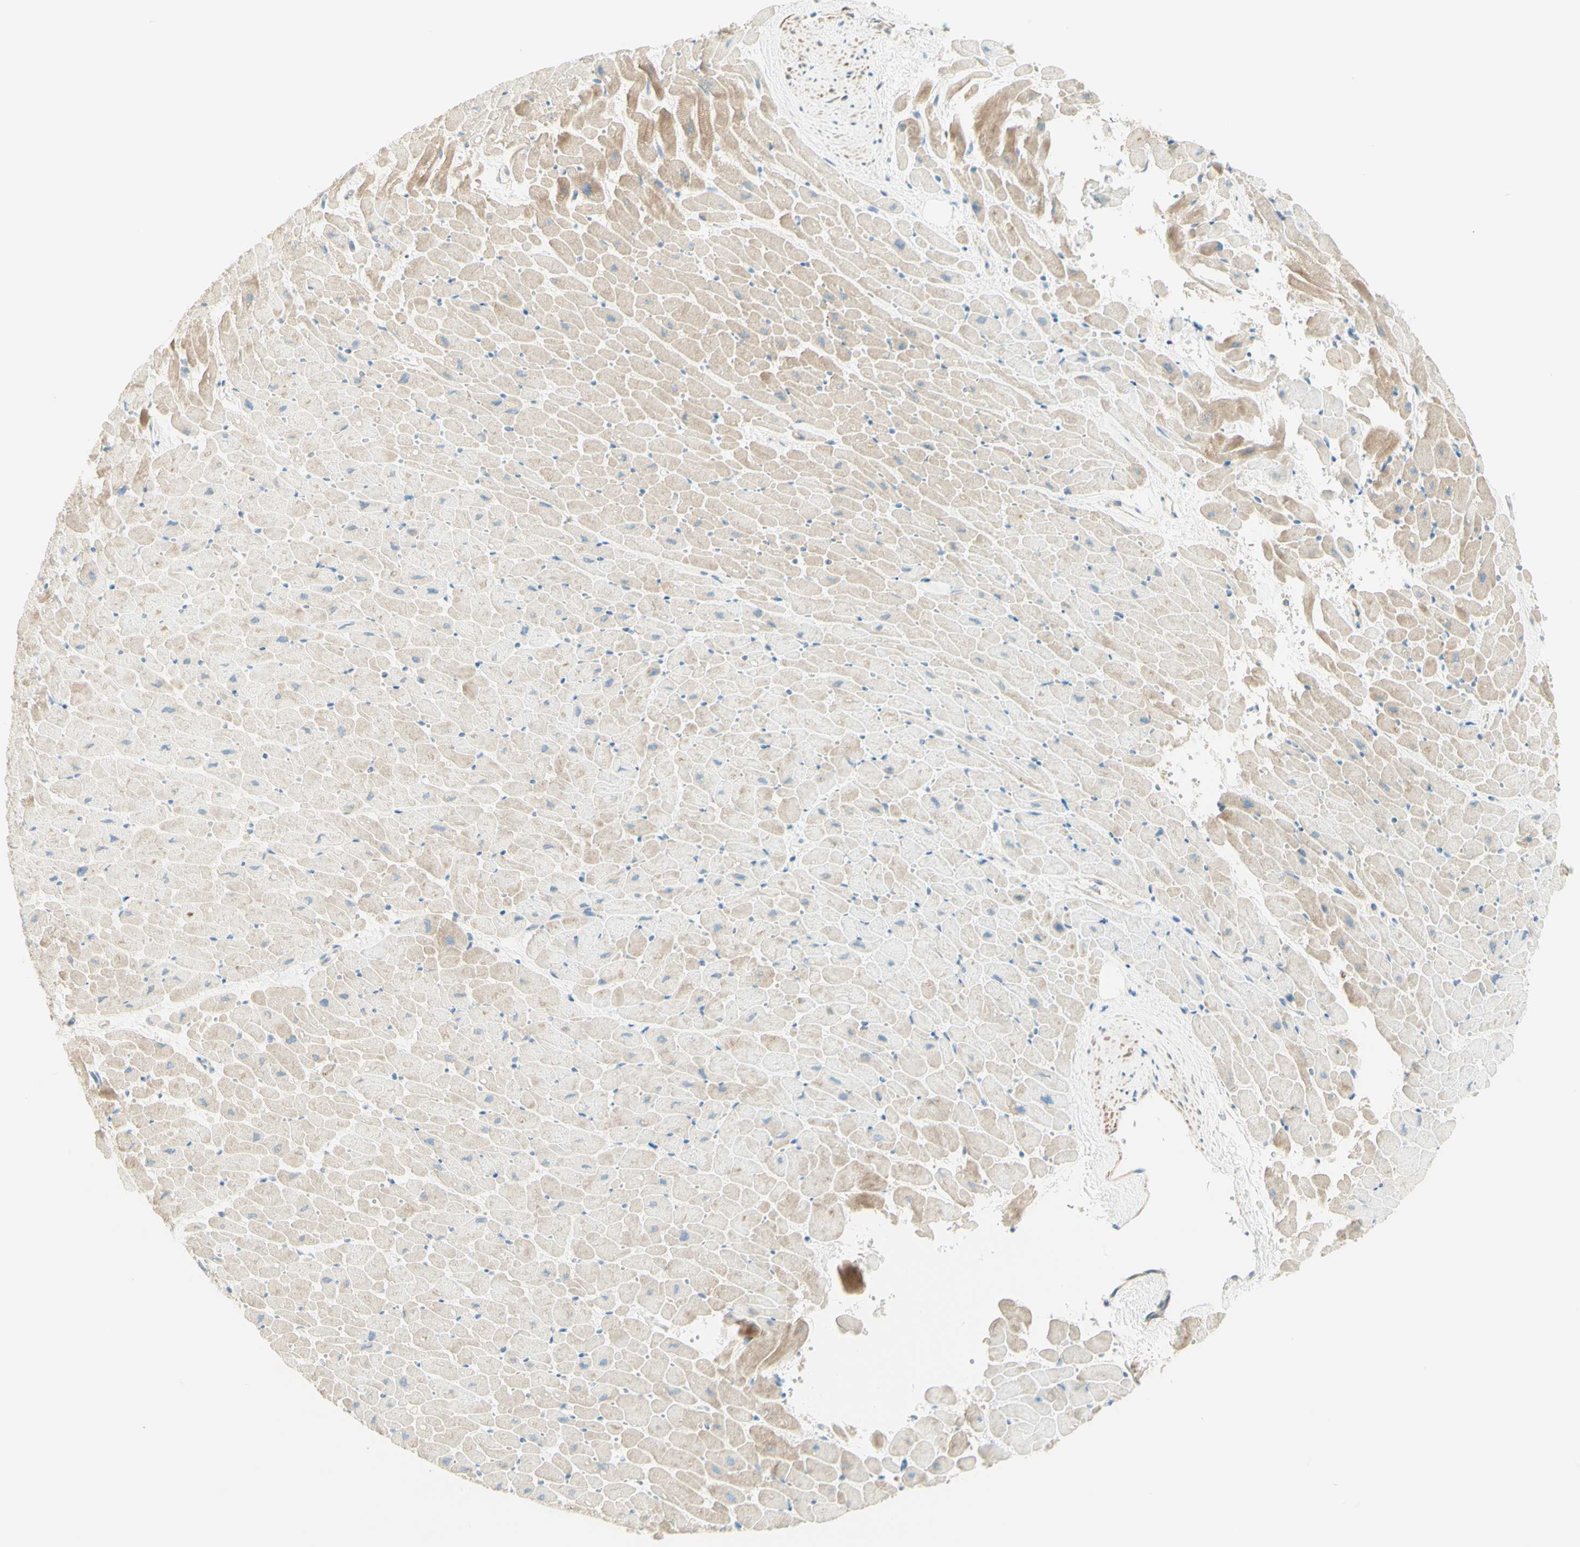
{"staining": {"intensity": "weak", "quantity": "25%-75%", "location": "cytoplasmic/membranous"}, "tissue": "heart muscle", "cell_type": "Cardiomyocytes", "image_type": "normal", "snomed": [{"axis": "morphology", "description": "Normal tissue, NOS"}, {"axis": "topography", "description": "Heart"}], "caption": "Immunohistochemical staining of benign human heart muscle demonstrates 25%-75% levels of weak cytoplasmic/membranous protein expression in approximately 25%-75% of cardiomyocytes. (Brightfield microscopy of DAB IHC at high magnification).", "gene": "PROM1", "patient": {"sex": "male", "age": 45}}